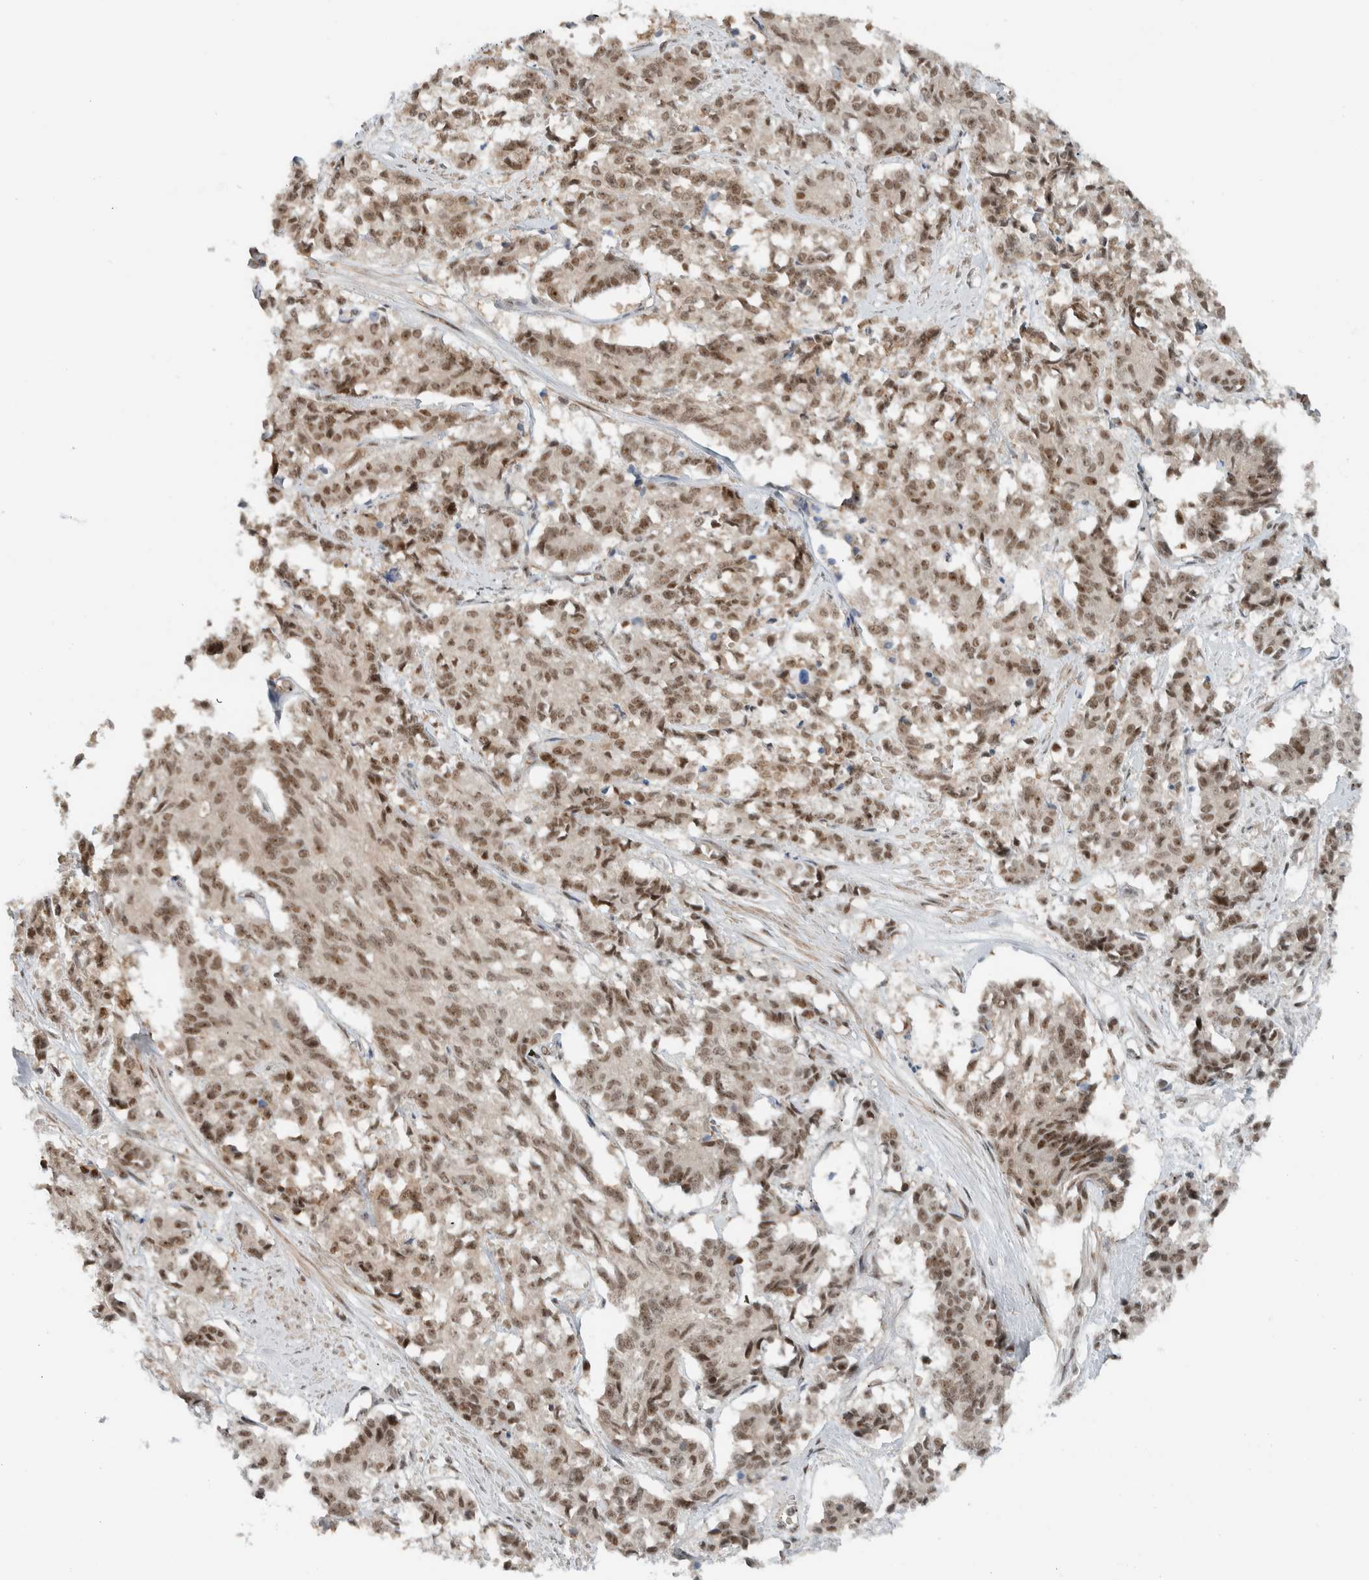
{"staining": {"intensity": "moderate", "quantity": ">75%", "location": "nuclear"}, "tissue": "cervical cancer", "cell_type": "Tumor cells", "image_type": "cancer", "snomed": [{"axis": "morphology", "description": "Squamous cell carcinoma, NOS"}, {"axis": "topography", "description": "Cervix"}], "caption": "Moderate nuclear positivity is present in about >75% of tumor cells in squamous cell carcinoma (cervical). (brown staining indicates protein expression, while blue staining denotes nuclei).", "gene": "ZFP91", "patient": {"sex": "female", "age": 35}}